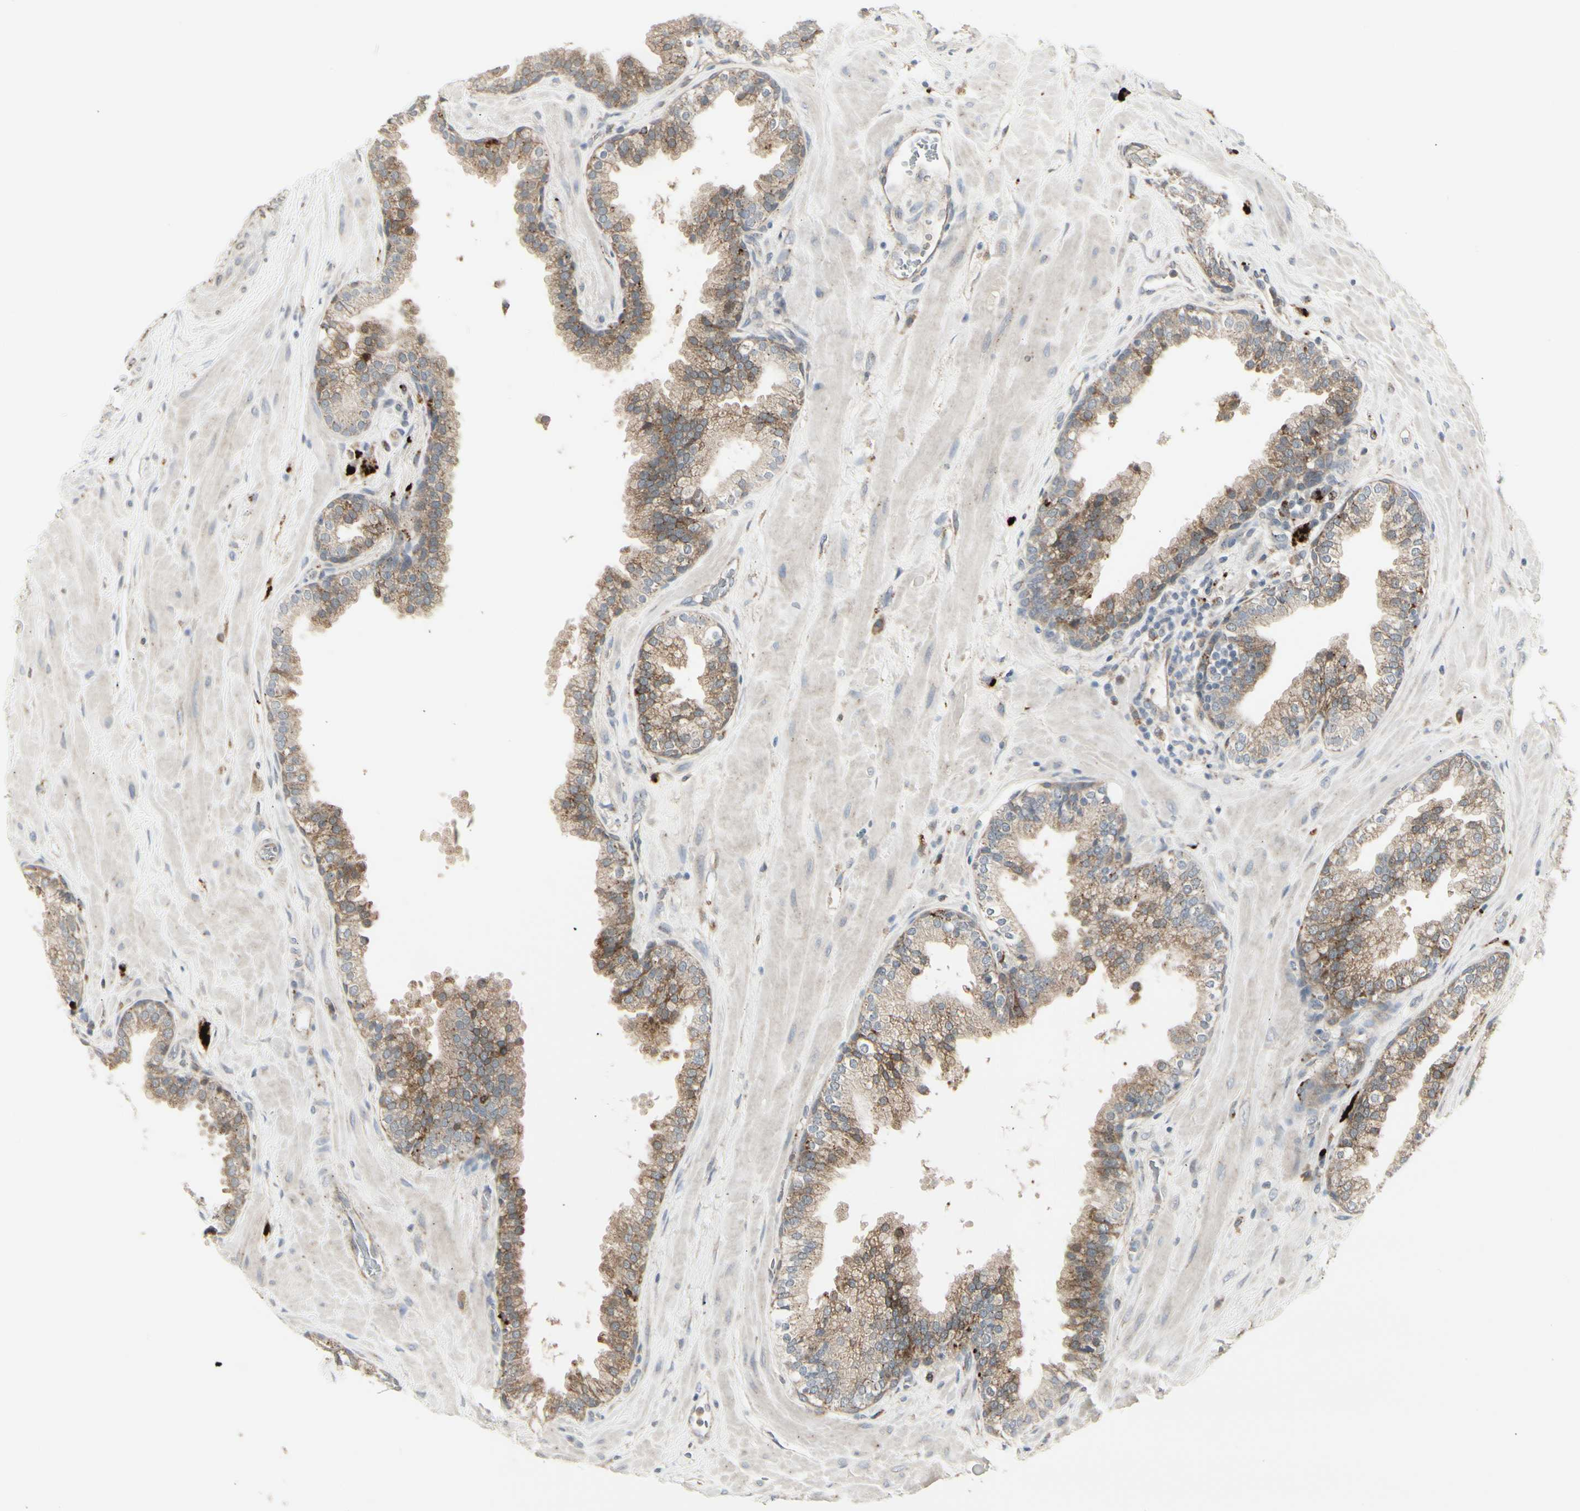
{"staining": {"intensity": "moderate", "quantity": ">75%", "location": "cytoplasmic/membranous"}, "tissue": "prostate", "cell_type": "Glandular cells", "image_type": "normal", "snomed": [{"axis": "morphology", "description": "Normal tissue, NOS"}, {"axis": "topography", "description": "Prostate"}], "caption": "A high-resolution histopathology image shows immunohistochemistry staining of benign prostate, which reveals moderate cytoplasmic/membranous expression in about >75% of glandular cells.", "gene": "GRN", "patient": {"sex": "male", "age": 51}}